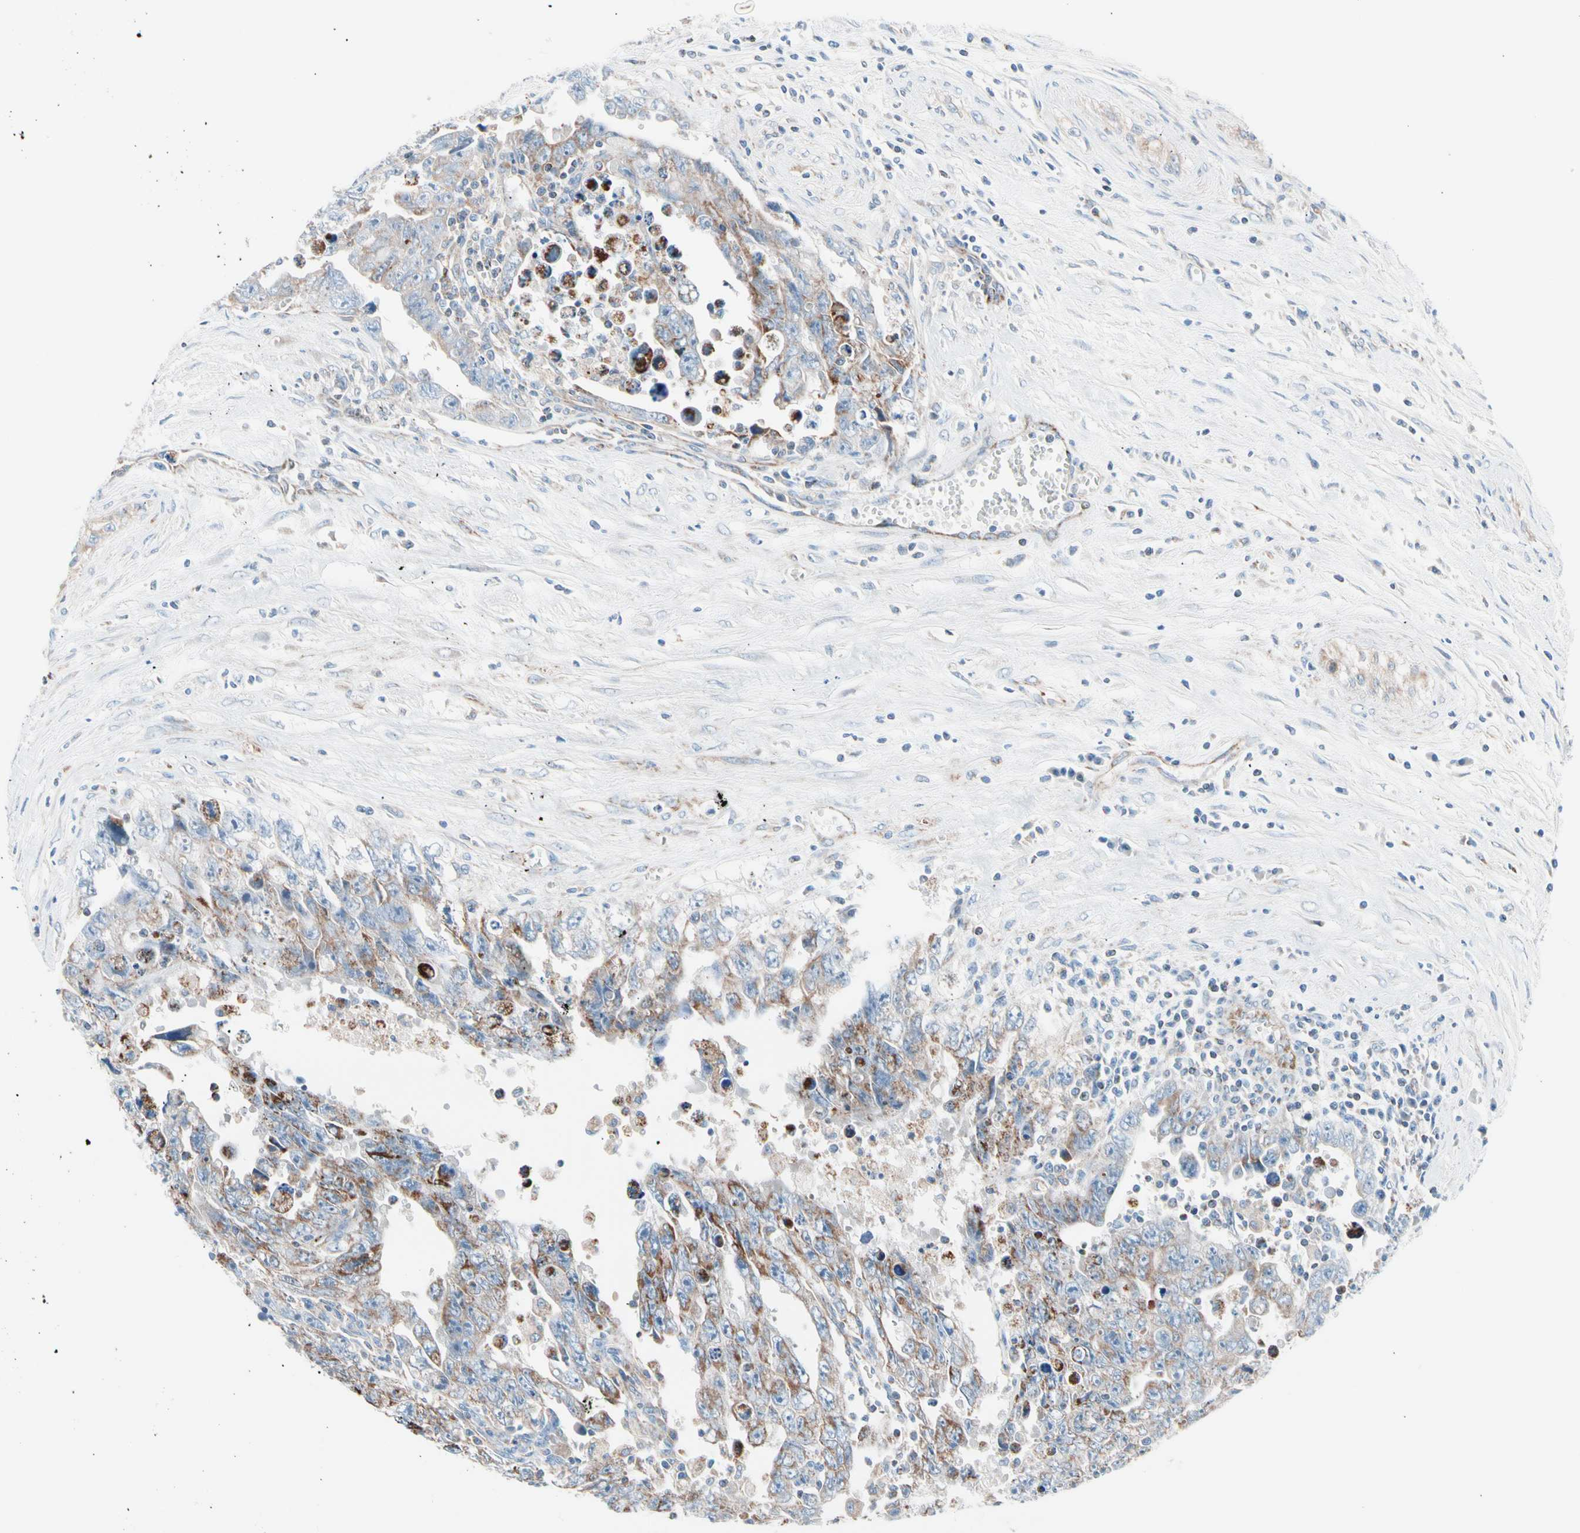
{"staining": {"intensity": "moderate", "quantity": ">75%", "location": "cytoplasmic/membranous"}, "tissue": "testis cancer", "cell_type": "Tumor cells", "image_type": "cancer", "snomed": [{"axis": "morphology", "description": "Carcinoma, Embryonal, NOS"}, {"axis": "topography", "description": "Testis"}], "caption": "Immunohistochemical staining of human embryonal carcinoma (testis) reveals medium levels of moderate cytoplasmic/membranous protein expression in approximately >75% of tumor cells.", "gene": "HK1", "patient": {"sex": "male", "age": 28}}